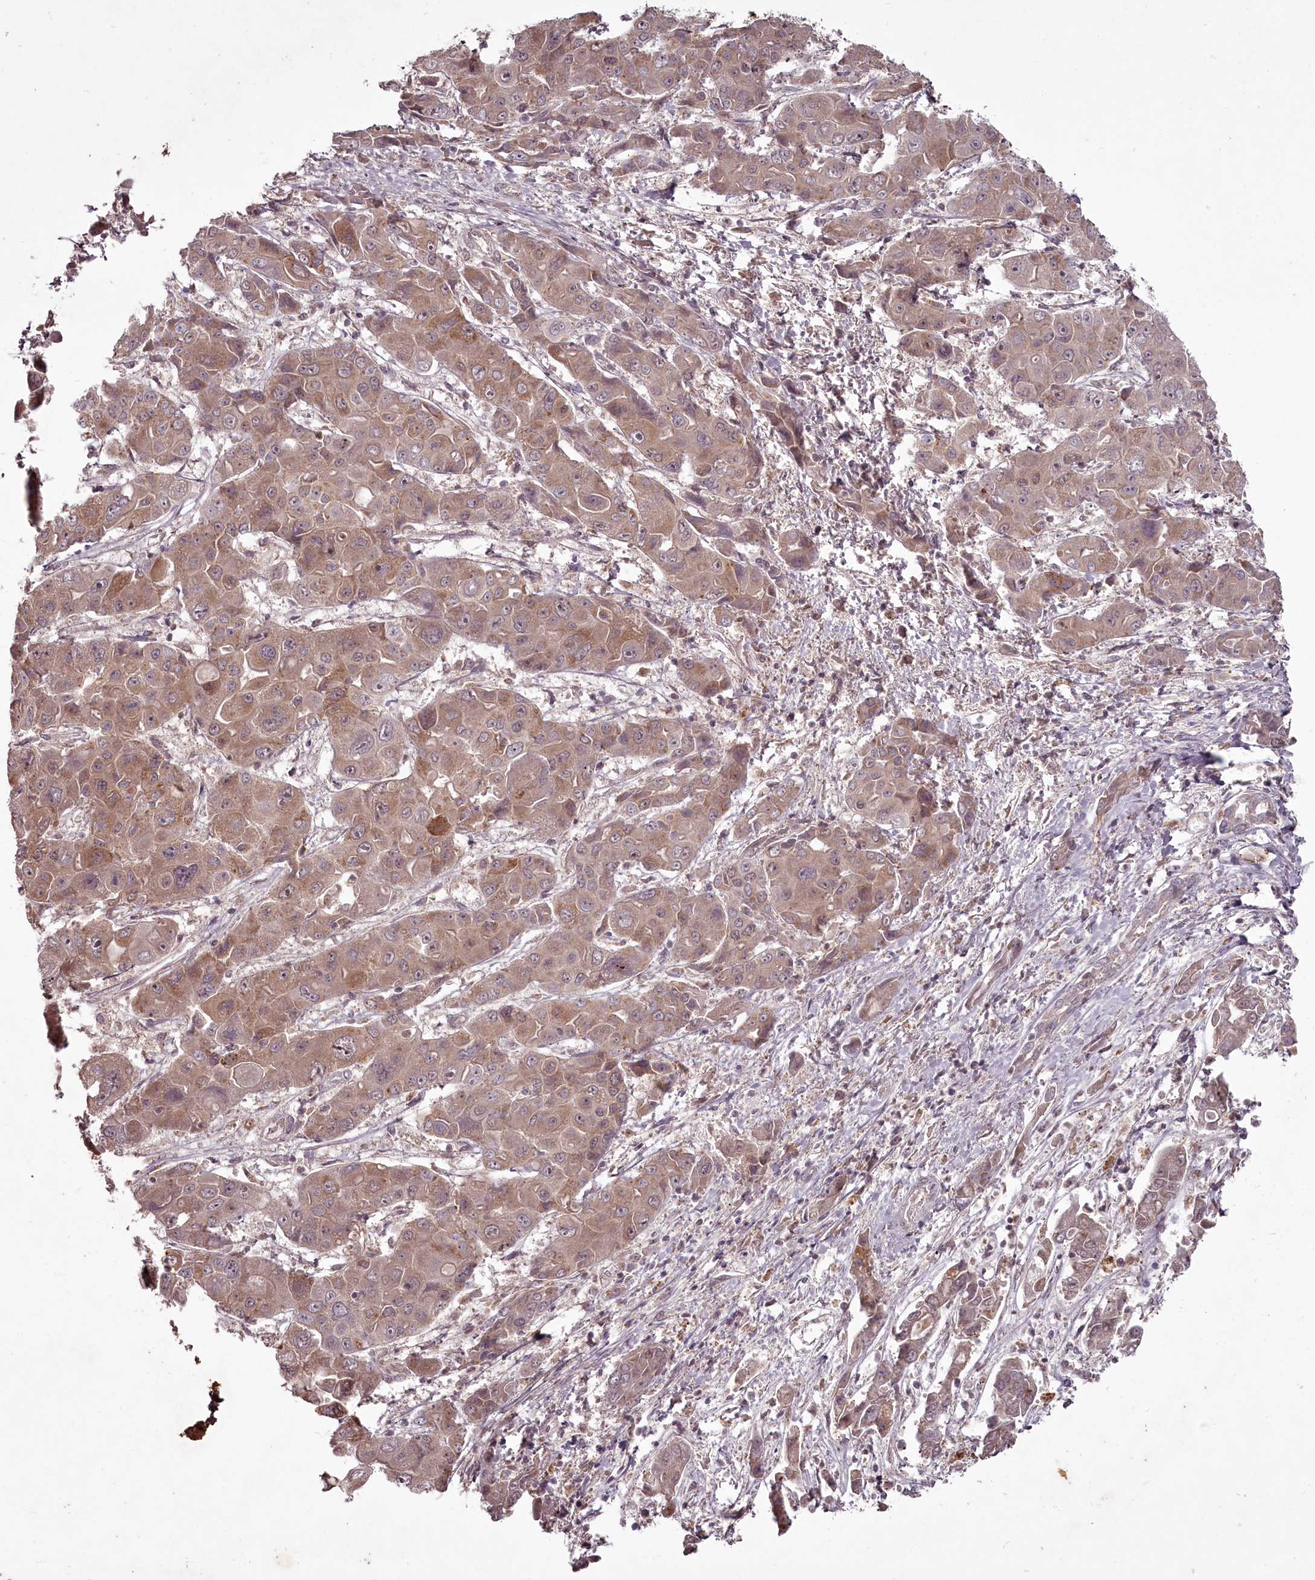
{"staining": {"intensity": "weak", "quantity": ">75%", "location": "cytoplasmic/membranous"}, "tissue": "liver cancer", "cell_type": "Tumor cells", "image_type": "cancer", "snomed": [{"axis": "morphology", "description": "Cholangiocarcinoma"}, {"axis": "topography", "description": "Liver"}], "caption": "DAB immunohistochemical staining of human cholangiocarcinoma (liver) reveals weak cytoplasmic/membranous protein staining in approximately >75% of tumor cells.", "gene": "PCBP2", "patient": {"sex": "male", "age": 67}}